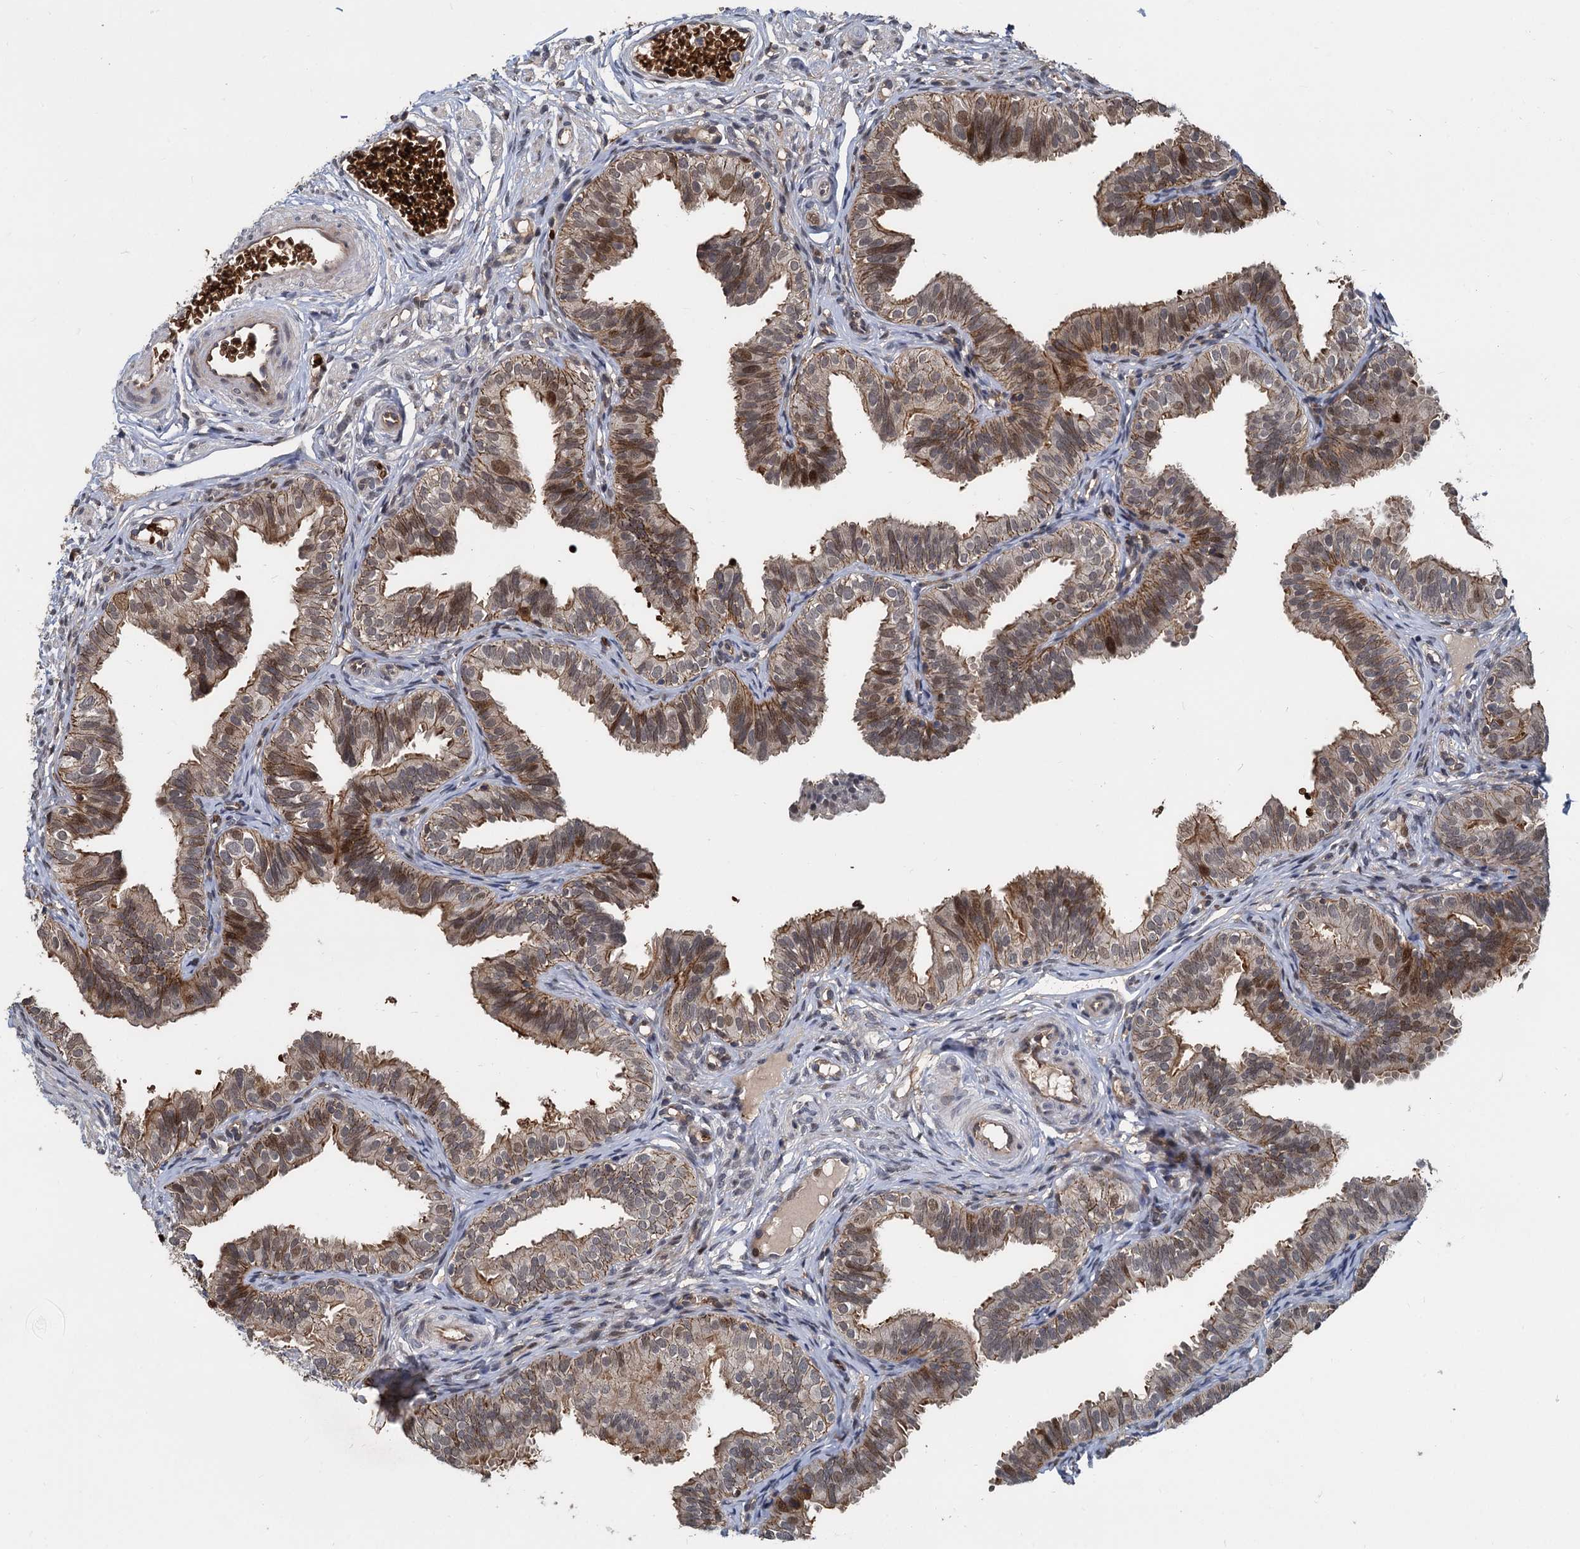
{"staining": {"intensity": "moderate", "quantity": ">75%", "location": "cytoplasmic/membranous,nuclear"}, "tissue": "fallopian tube", "cell_type": "Glandular cells", "image_type": "normal", "snomed": [{"axis": "morphology", "description": "Normal tissue, NOS"}, {"axis": "topography", "description": "Fallopian tube"}], "caption": "Normal fallopian tube was stained to show a protein in brown. There is medium levels of moderate cytoplasmic/membranous,nuclear expression in approximately >75% of glandular cells. (DAB IHC, brown staining for protein, blue staining for nuclei).", "gene": "FANCI", "patient": {"sex": "female", "age": 35}}